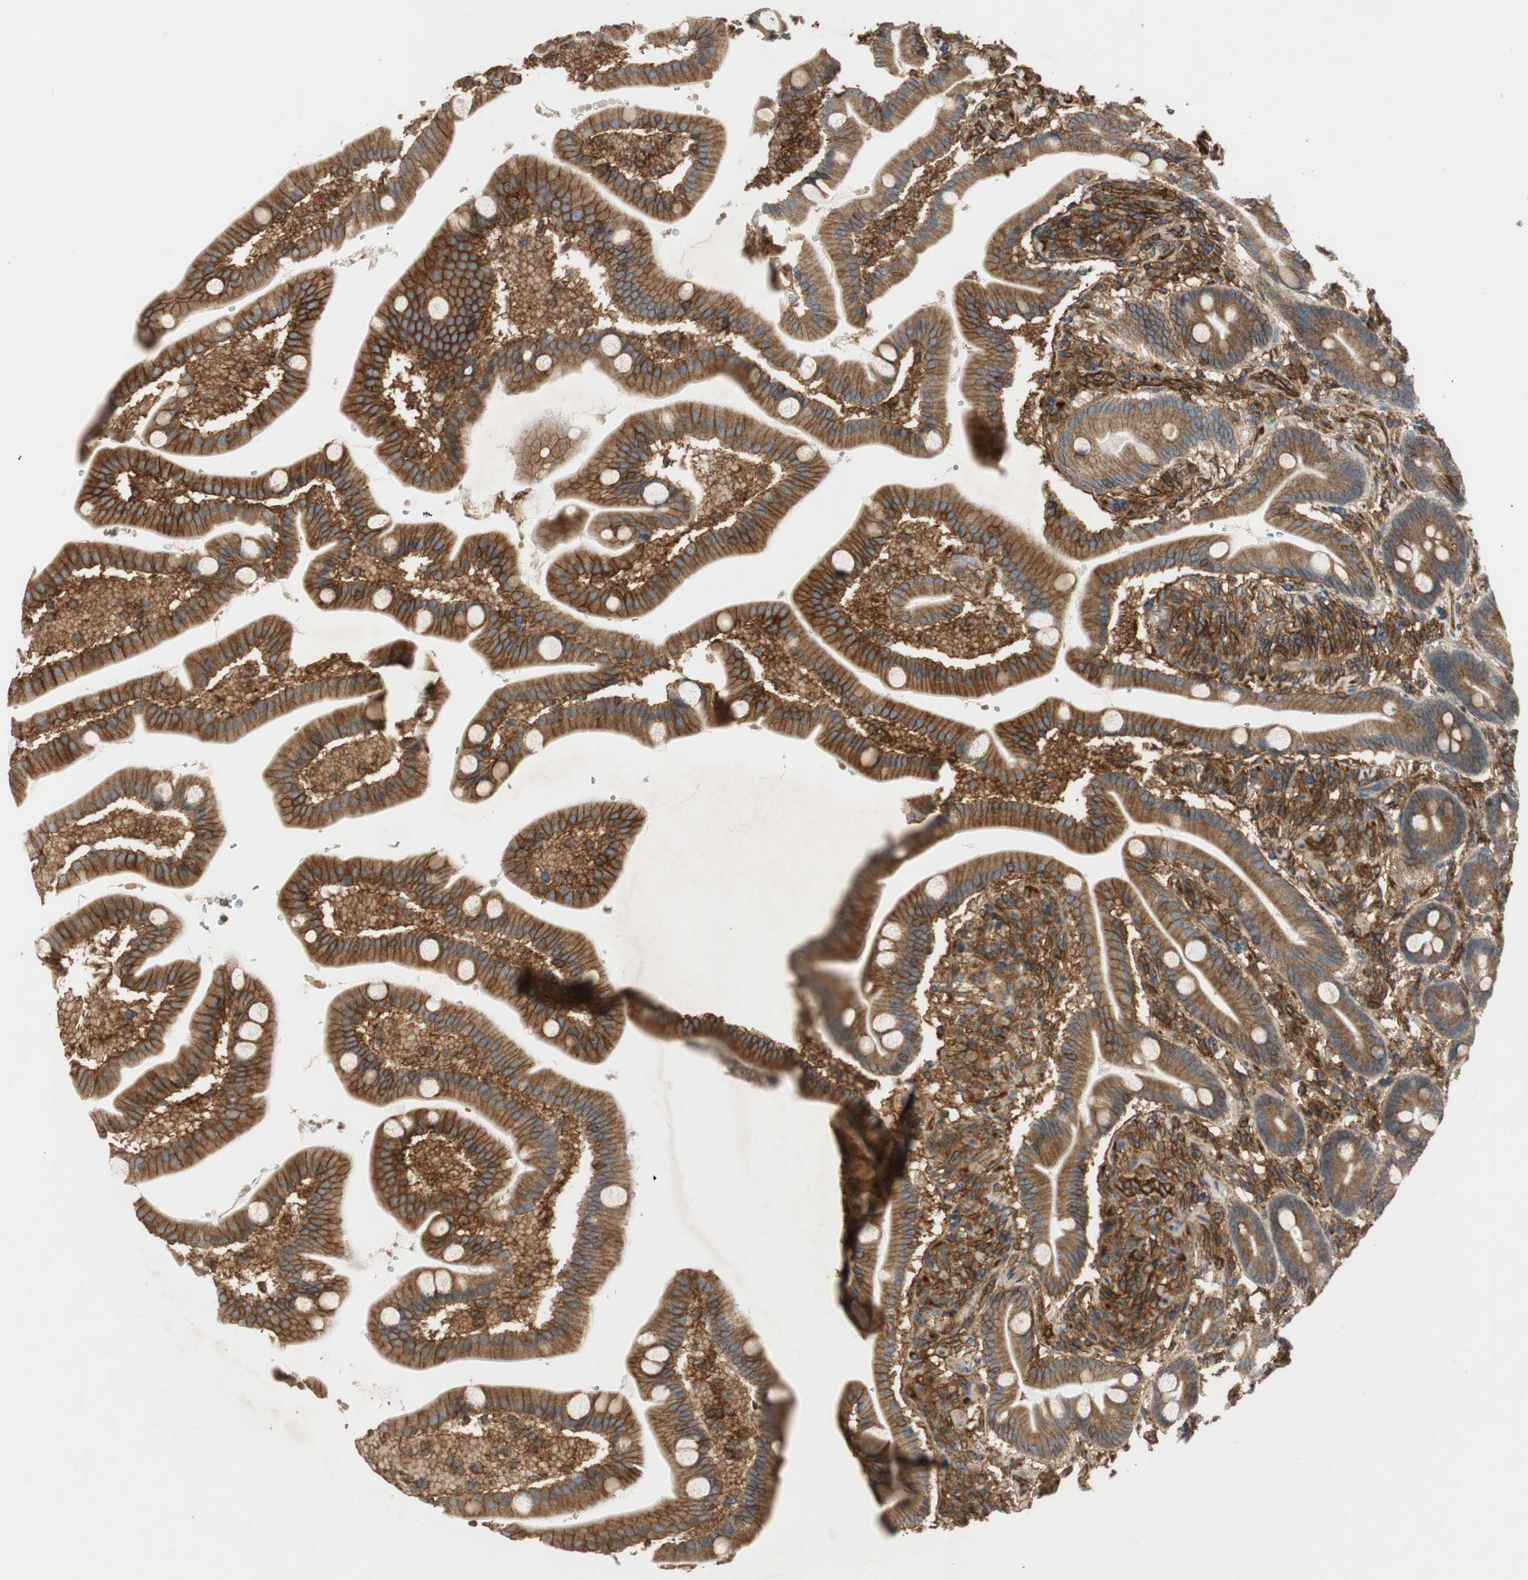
{"staining": {"intensity": "strong", "quantity": ">75%", "location": "cytoplasmic/membranous"}, "tissue": "duodenum", "cell_type": "Glandular cells", "image_type": "normal", "snomed": [{"axis": "morphology", "description": "Normal tissue, NOS"}, {"axis": "topography", "description": "Duodenum"}], "caption": "High-magnification brightfield microscopy of benign duodenum stained with DAB (brown) and counterstained with hematoxylin (blue). glandular cells exhibit strong cytoplasmic/membranous staining is seen in approximately>75% of cells.", "gene": "BTN3A3", "patient": {"sex": "male", "age": 54}}